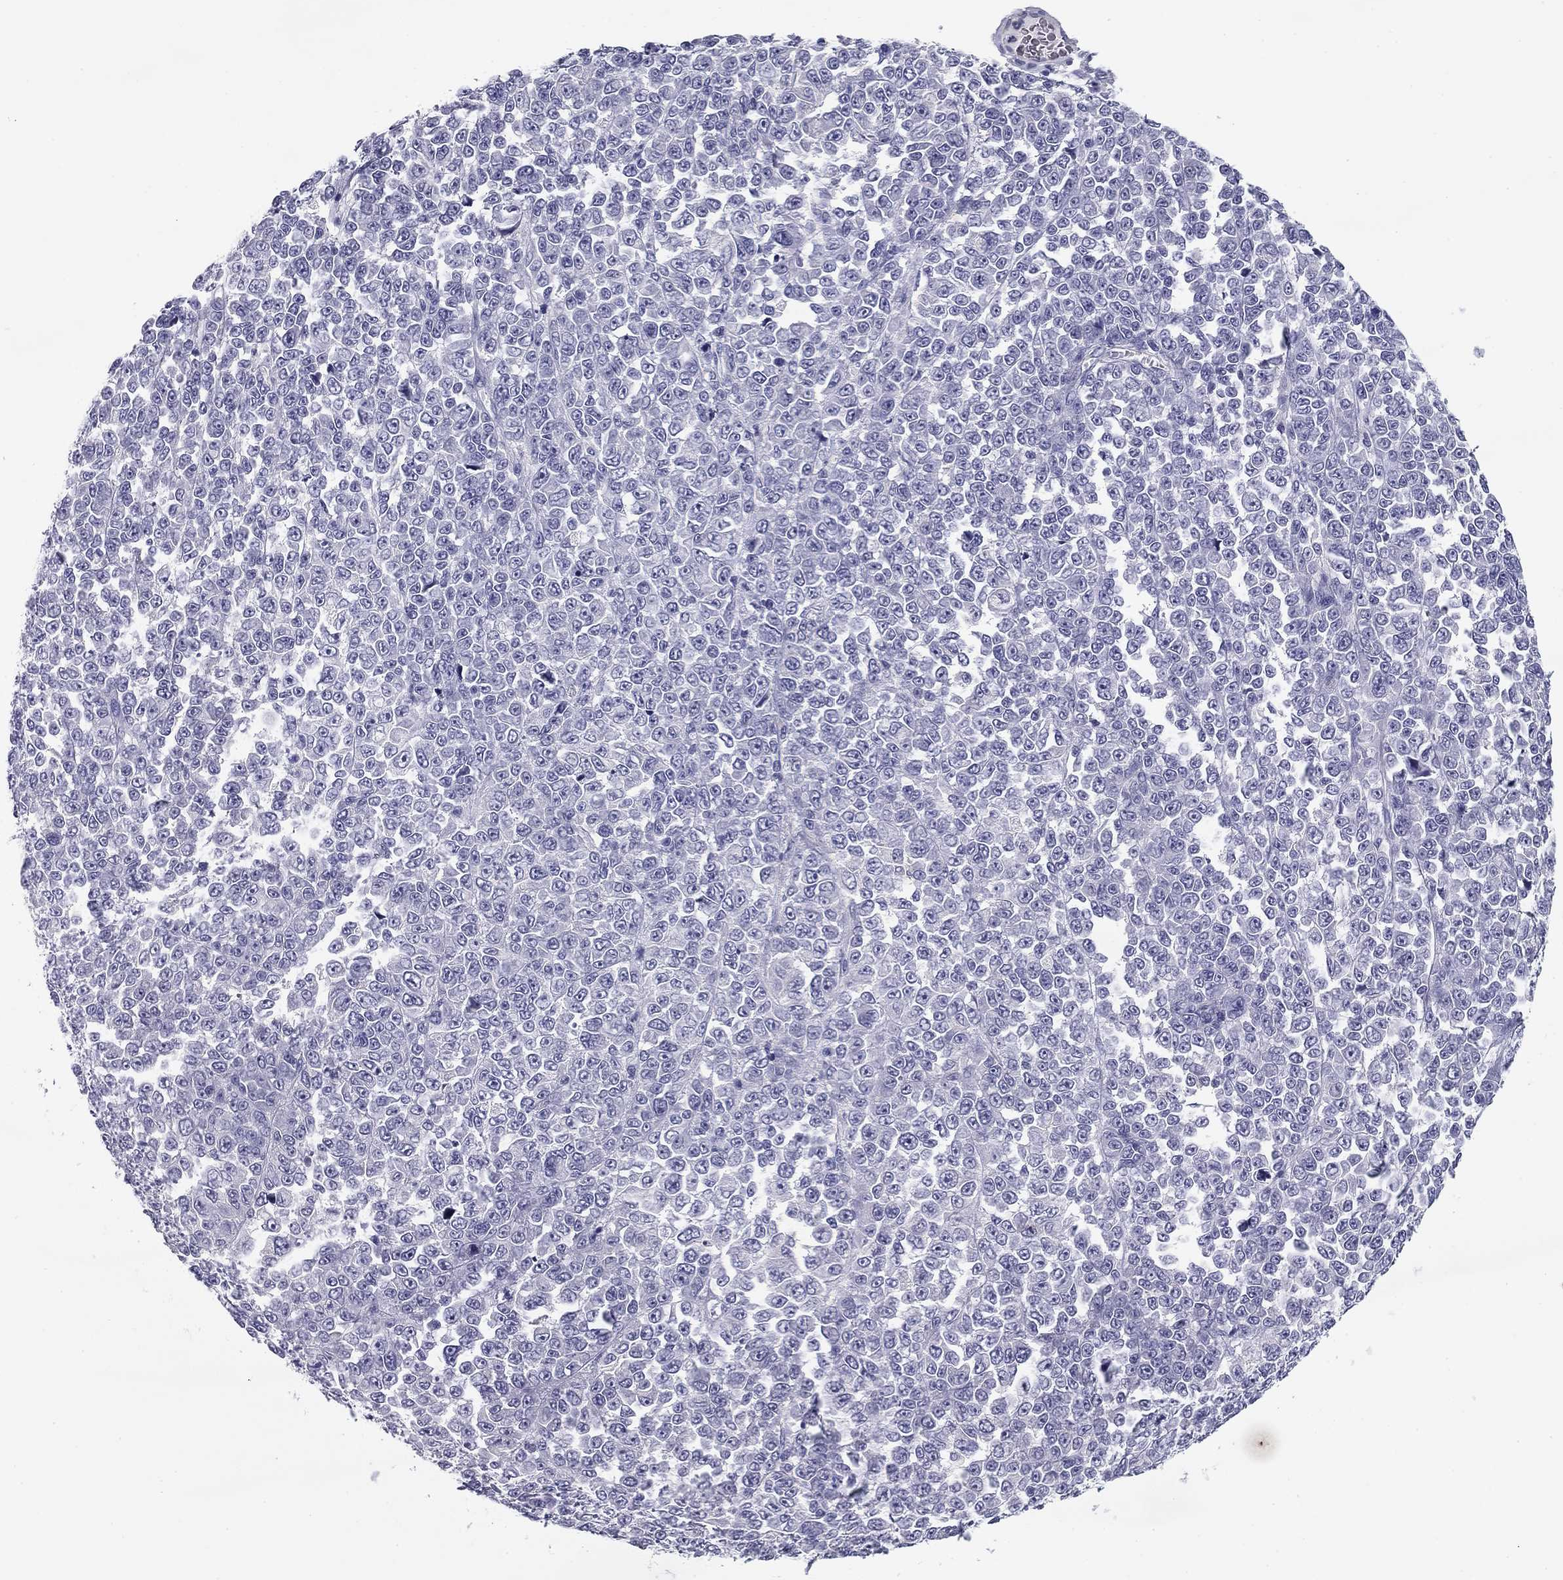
{"staining": {"intensity": "negative", "quantity": "none", "location": "none"}, "tissue": "melanoma", "cell_type": "Tumor cells", "image_type": "cancer", "snomed": [{"axis": "morphology", "description": "Malignant melanoma, NOS"}, {"axis": "topography", "description": "Skin"}], "caption": "Immunohistochemistry (IHC) of malignant melanoma displays no positivity in tumor cells.", "gene": "FLNC", "patient": {"sex": "female", "age": 95}}